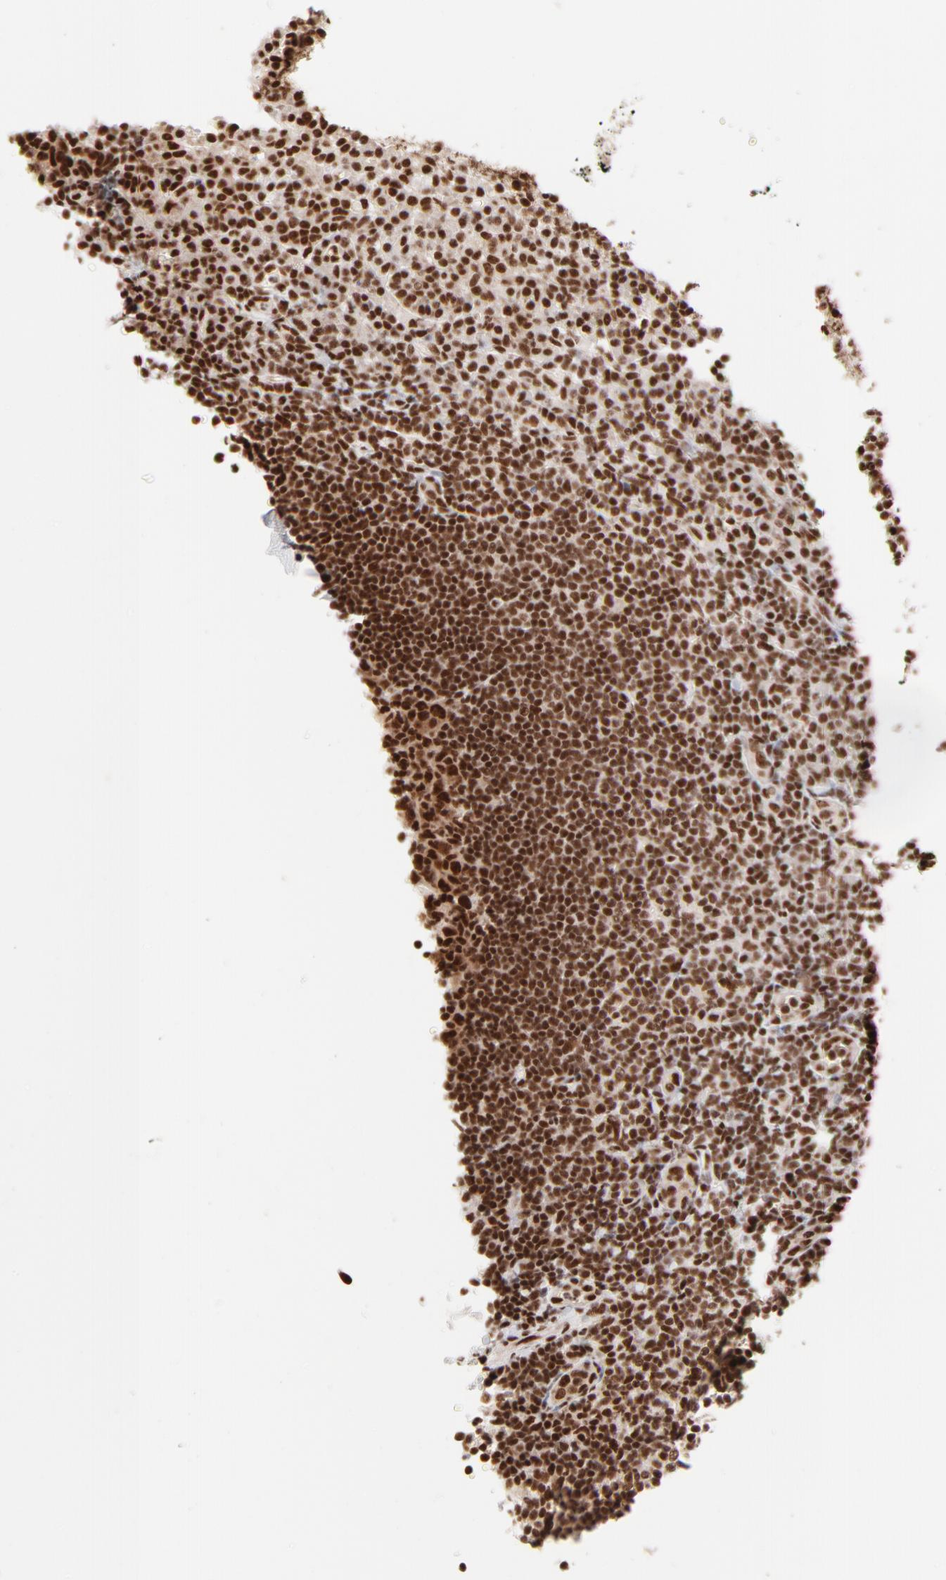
{"staining": {"intensity": "strong", "quantity": ">75%", "location": "nuclear"}, "tissue": "tonsil", "cell_type": "Germinal center cells", "image_type": "normal", "snomed": [{"axis": "morphology", "description": "Normal tissue, NOS"}, {"axis": "topography", "description": "Tonsil"}], "caption": "Germinal center cells demonstrate high levels of strong nuclear staining in approximately >75% of cells in unremarkable human tonsil. (brown staining indicates protein expression, while blue staining denotes nuclei).", "gene": "TARDBP", "patient": {"sex": "female", "age": 40}}